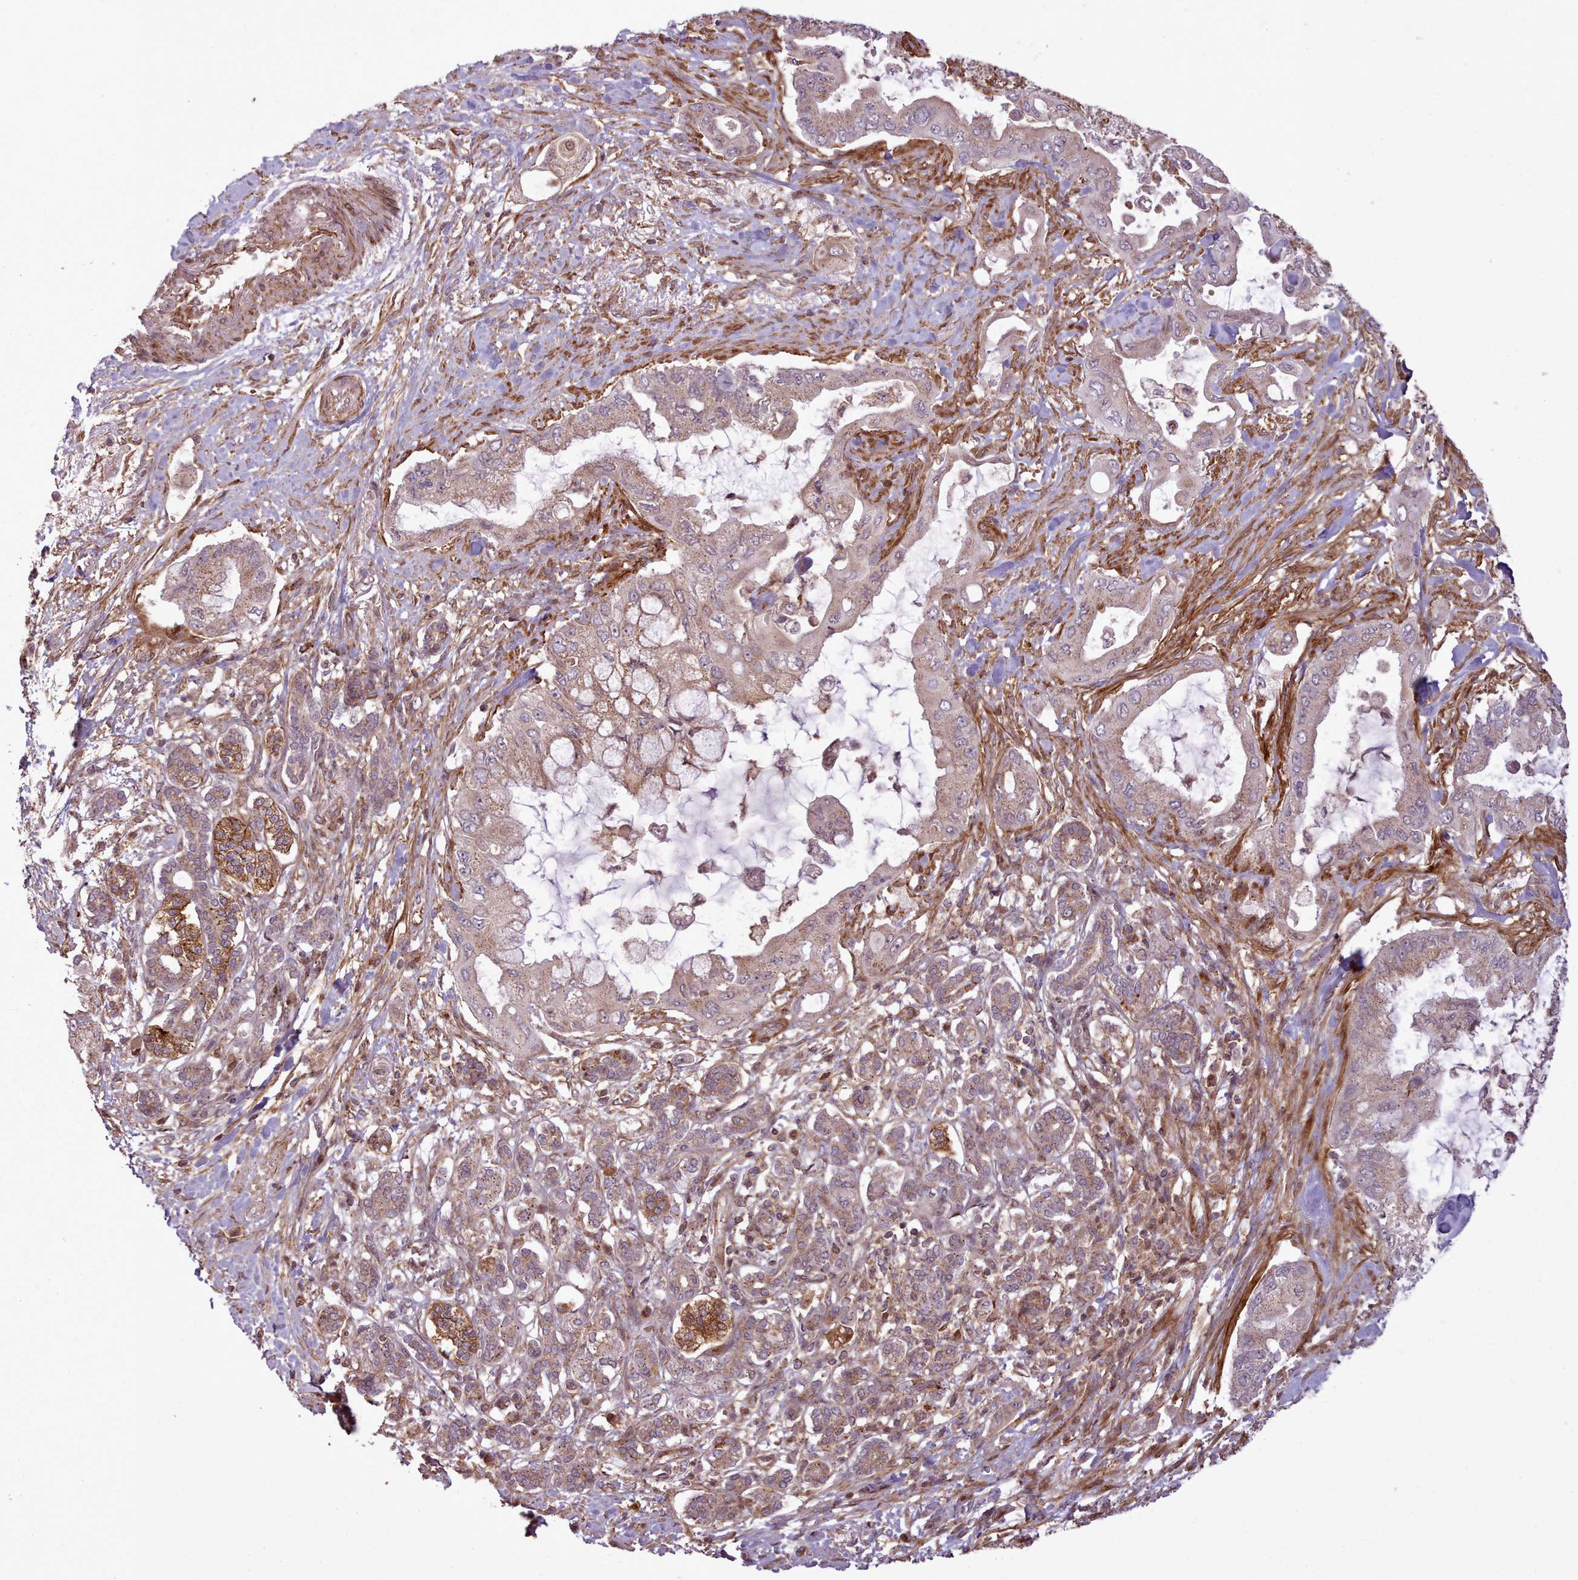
{"staining": {"intensity": "weak", "quantity": ">75%", "location": "cytoplasmic/membranous"}, "tissue": "pancreatic cancer", "cell_type": "Tumor cells", "image_type": "cancer", "snomed": [{"axis": "morphology", "description": "Adenocarcinoma, NOS"}, {"axis": "topography", "description": "Pancreas"}], "caption": "Immunohistochemical staining of pancreatic adenocarcinoma demonstrates low levels of weak cytoplasmic/membranous positivity in about >75% of tumor cells.", "gene": "NLRP7", "patient": {"sex": "male", "age": 57}}